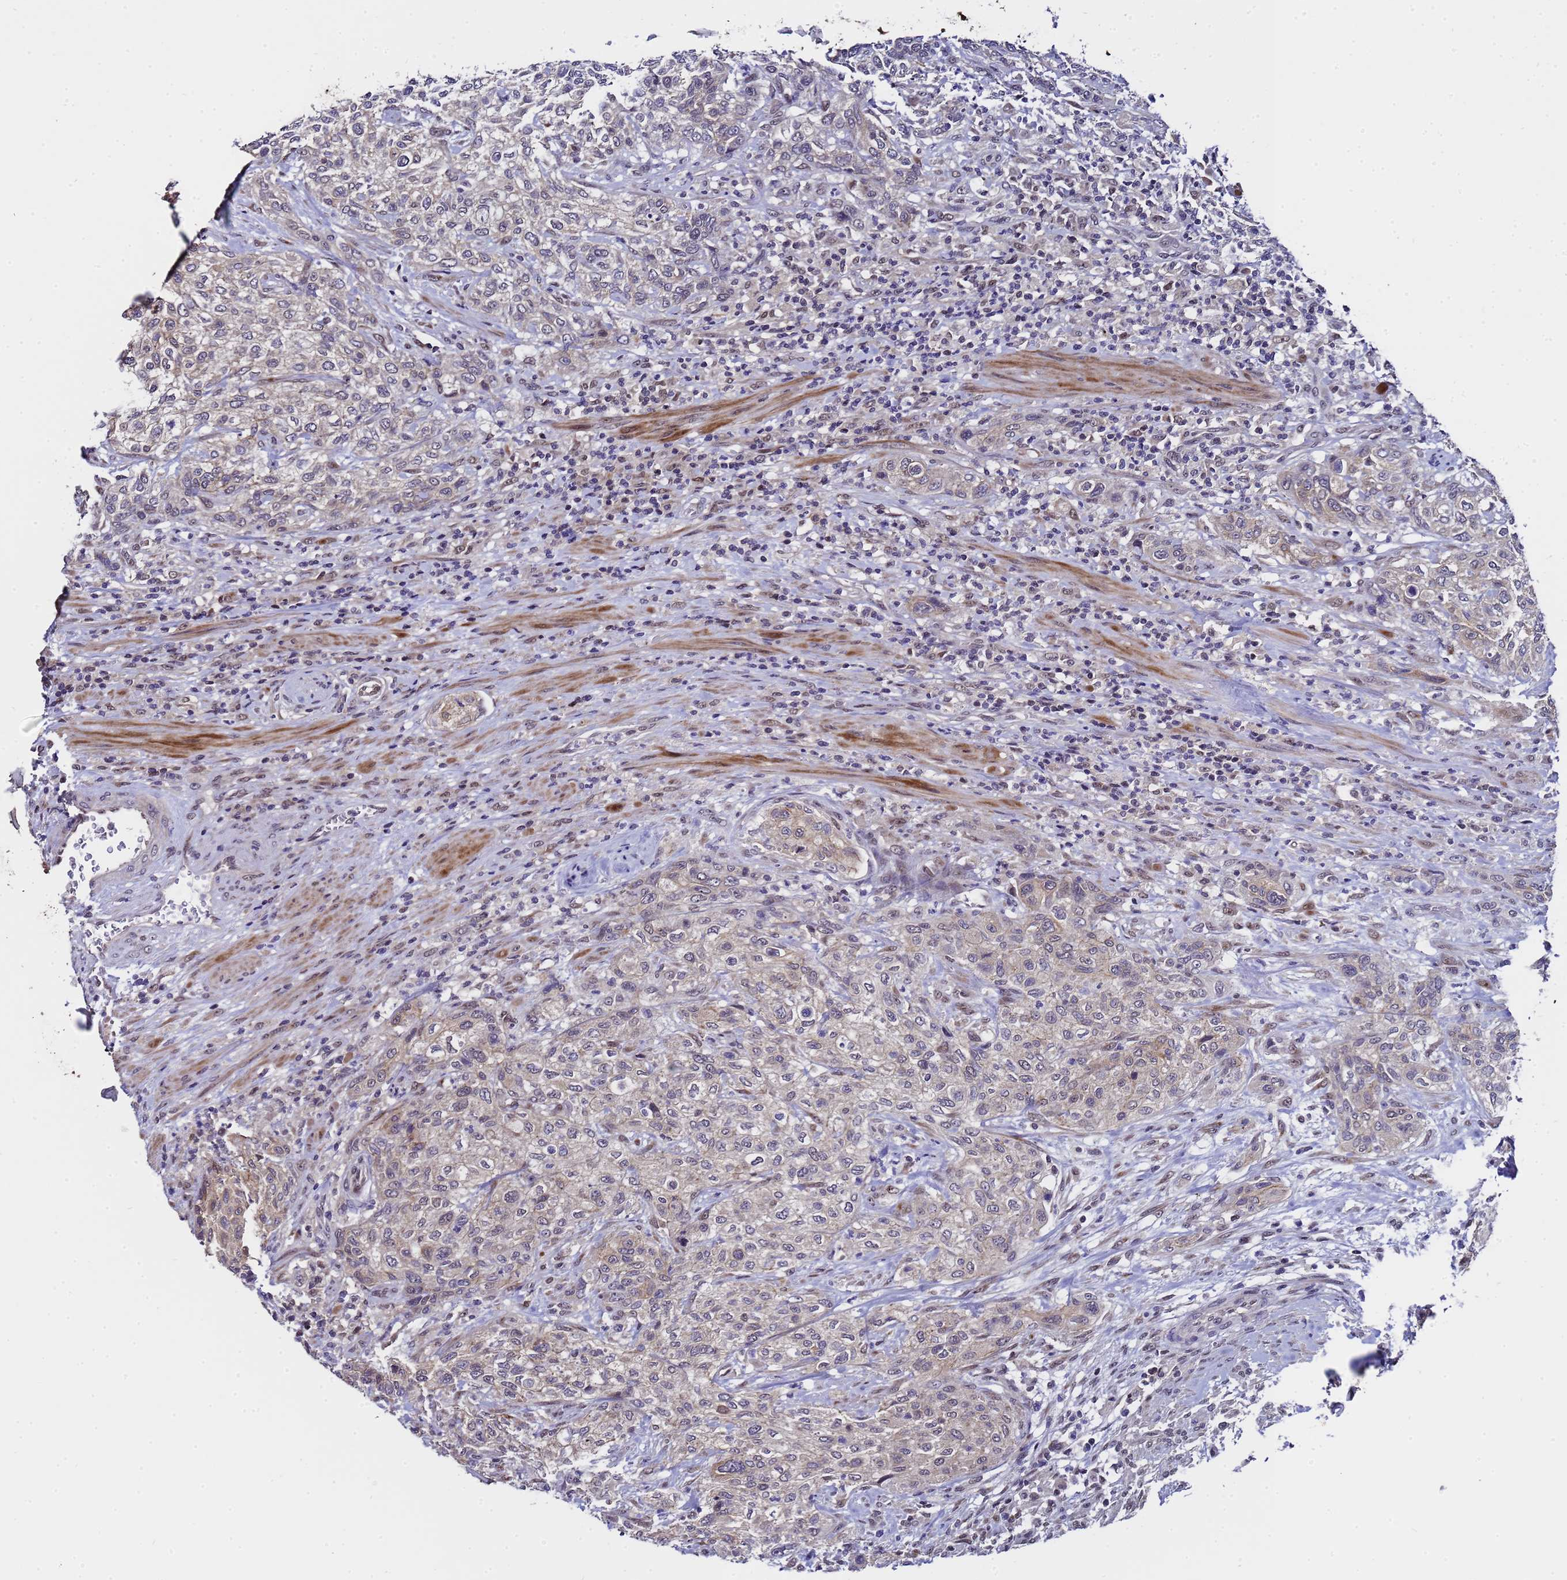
{"staining": {"intensity": "weak", "quantity": "25%-75%", "location": "cytoplasmic/membranous"}, "tissue": "urothelial cancer", "cell_type": "Tumor cells", "image_type": "cancer", "snomed": [{"axis": "morphology", "description": "Normal tissue, NOS"}, {"axis": "morphology", "description": "Urothelial carcinoma, NOS"}, {"axis": "topography", "description": "Urinary bladder"}, {"axis": "topography", "description": "Peripheral nerve tissue"}], "caption": "Brown immunohistochemical staining in transitional cell carcinoma displays weak cytoplasmic/membranous expression in about 25%-75% of tumor cells. (DAB (3,3'-diaminobenzidine) = brown stain, brightfield microscopy at high magnification).", "gene": "ANAPC13", "patient": {"sex": "male", "age": 35}}